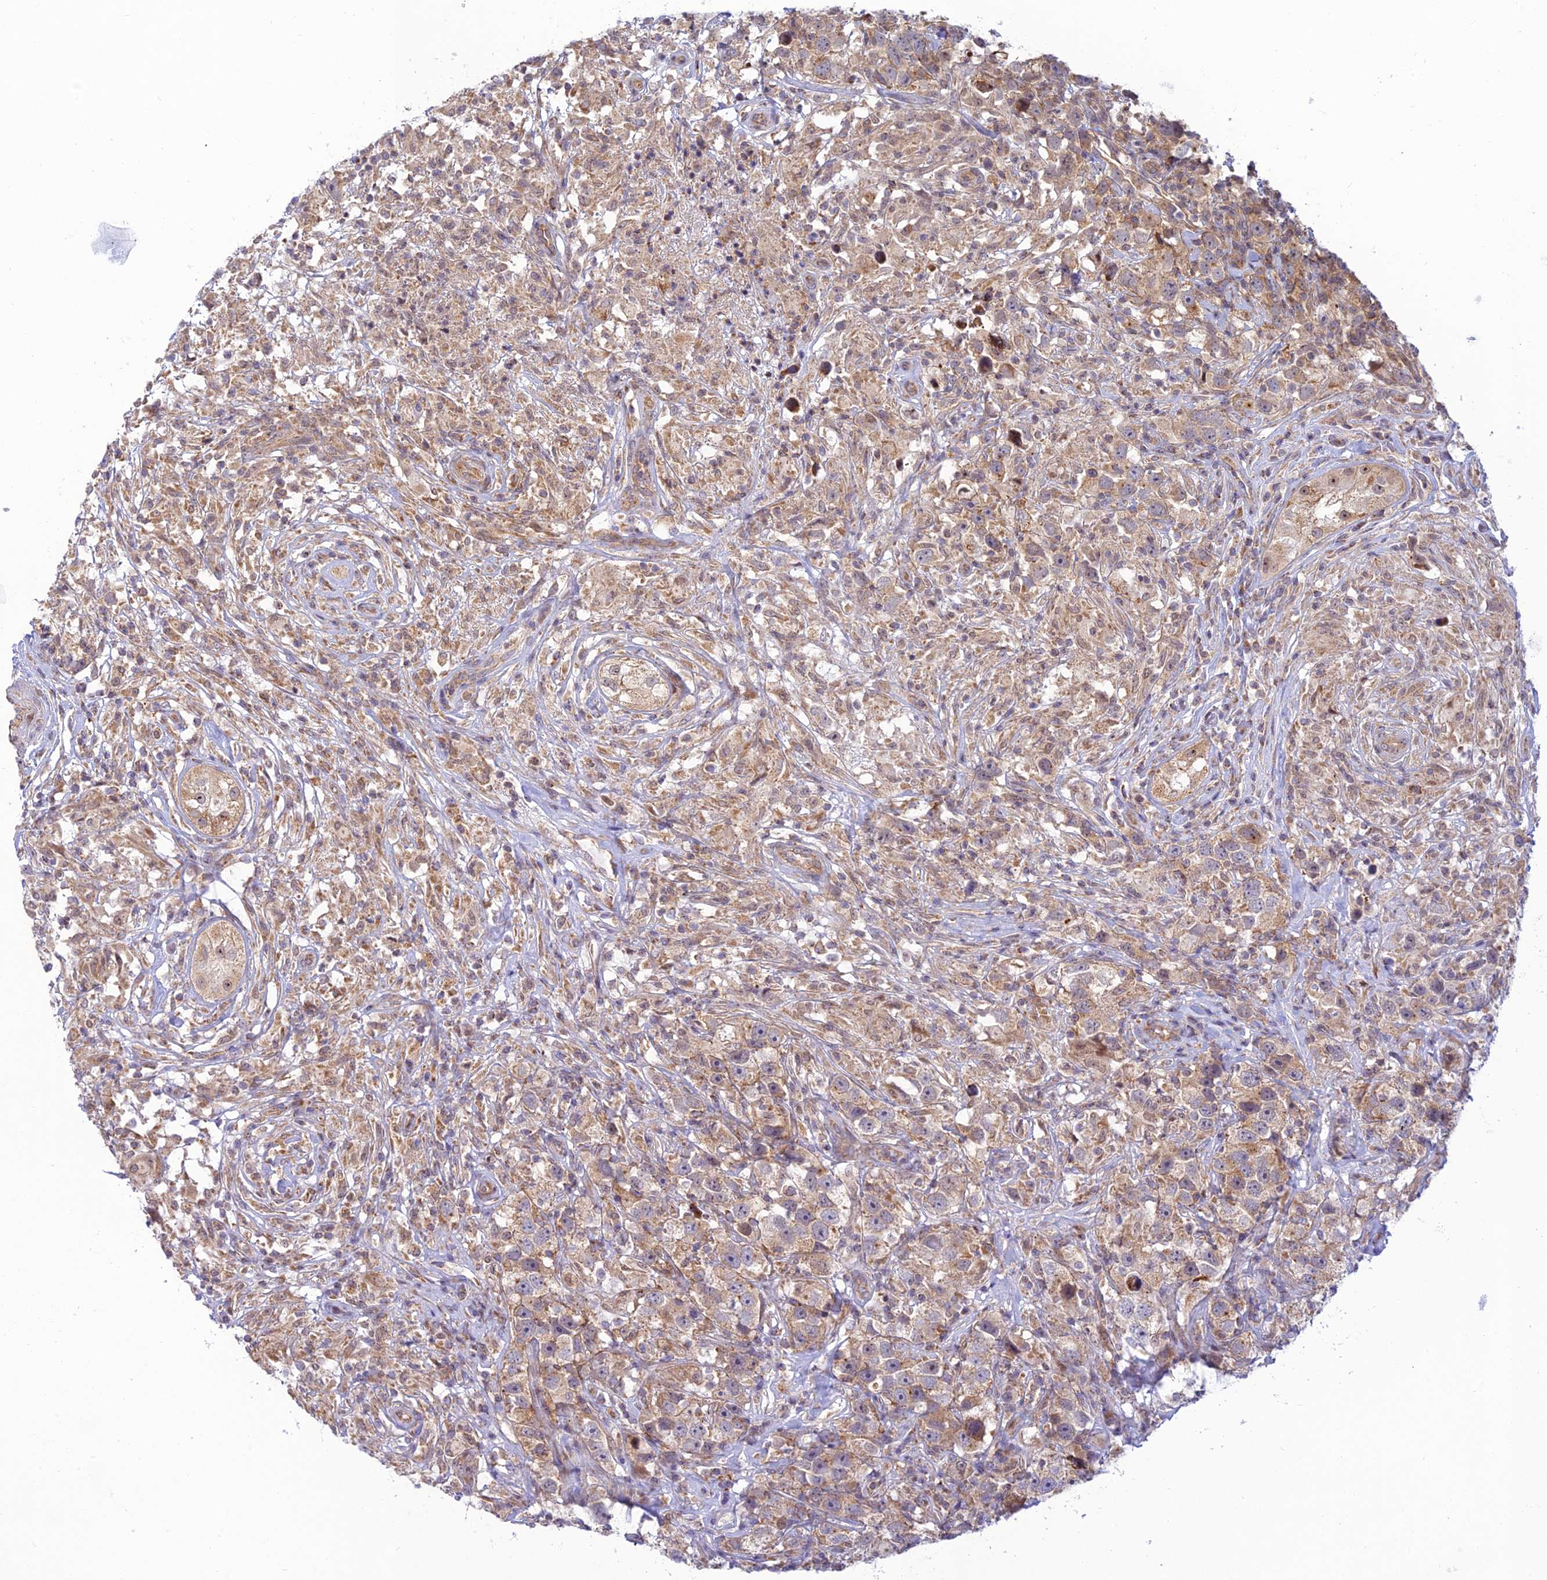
{"staining": {"intensity": "weak", "quantity": ">75%", "location": "cytoplasmic/membranous"}, "tissue": "testis cancer", "cell_type": "Tumor cells", "image_type": "cancer", "snomed": [{"axis": "morphology", "description": "Seminoma, NOS"}, {"axis": "topography", "description": "Testis"}], "caption": "A photomicrograph of testis cancer (seminoma) stained for a protein displays weak cytoplasmic/membranous brown staining in tumor cells. Immunohistochemistry (ihc) stains the protein of interest in brown and the nuclei are stained blue.", "gene": "HOOK2", "patient": {"sex": "male", "age": 49}}